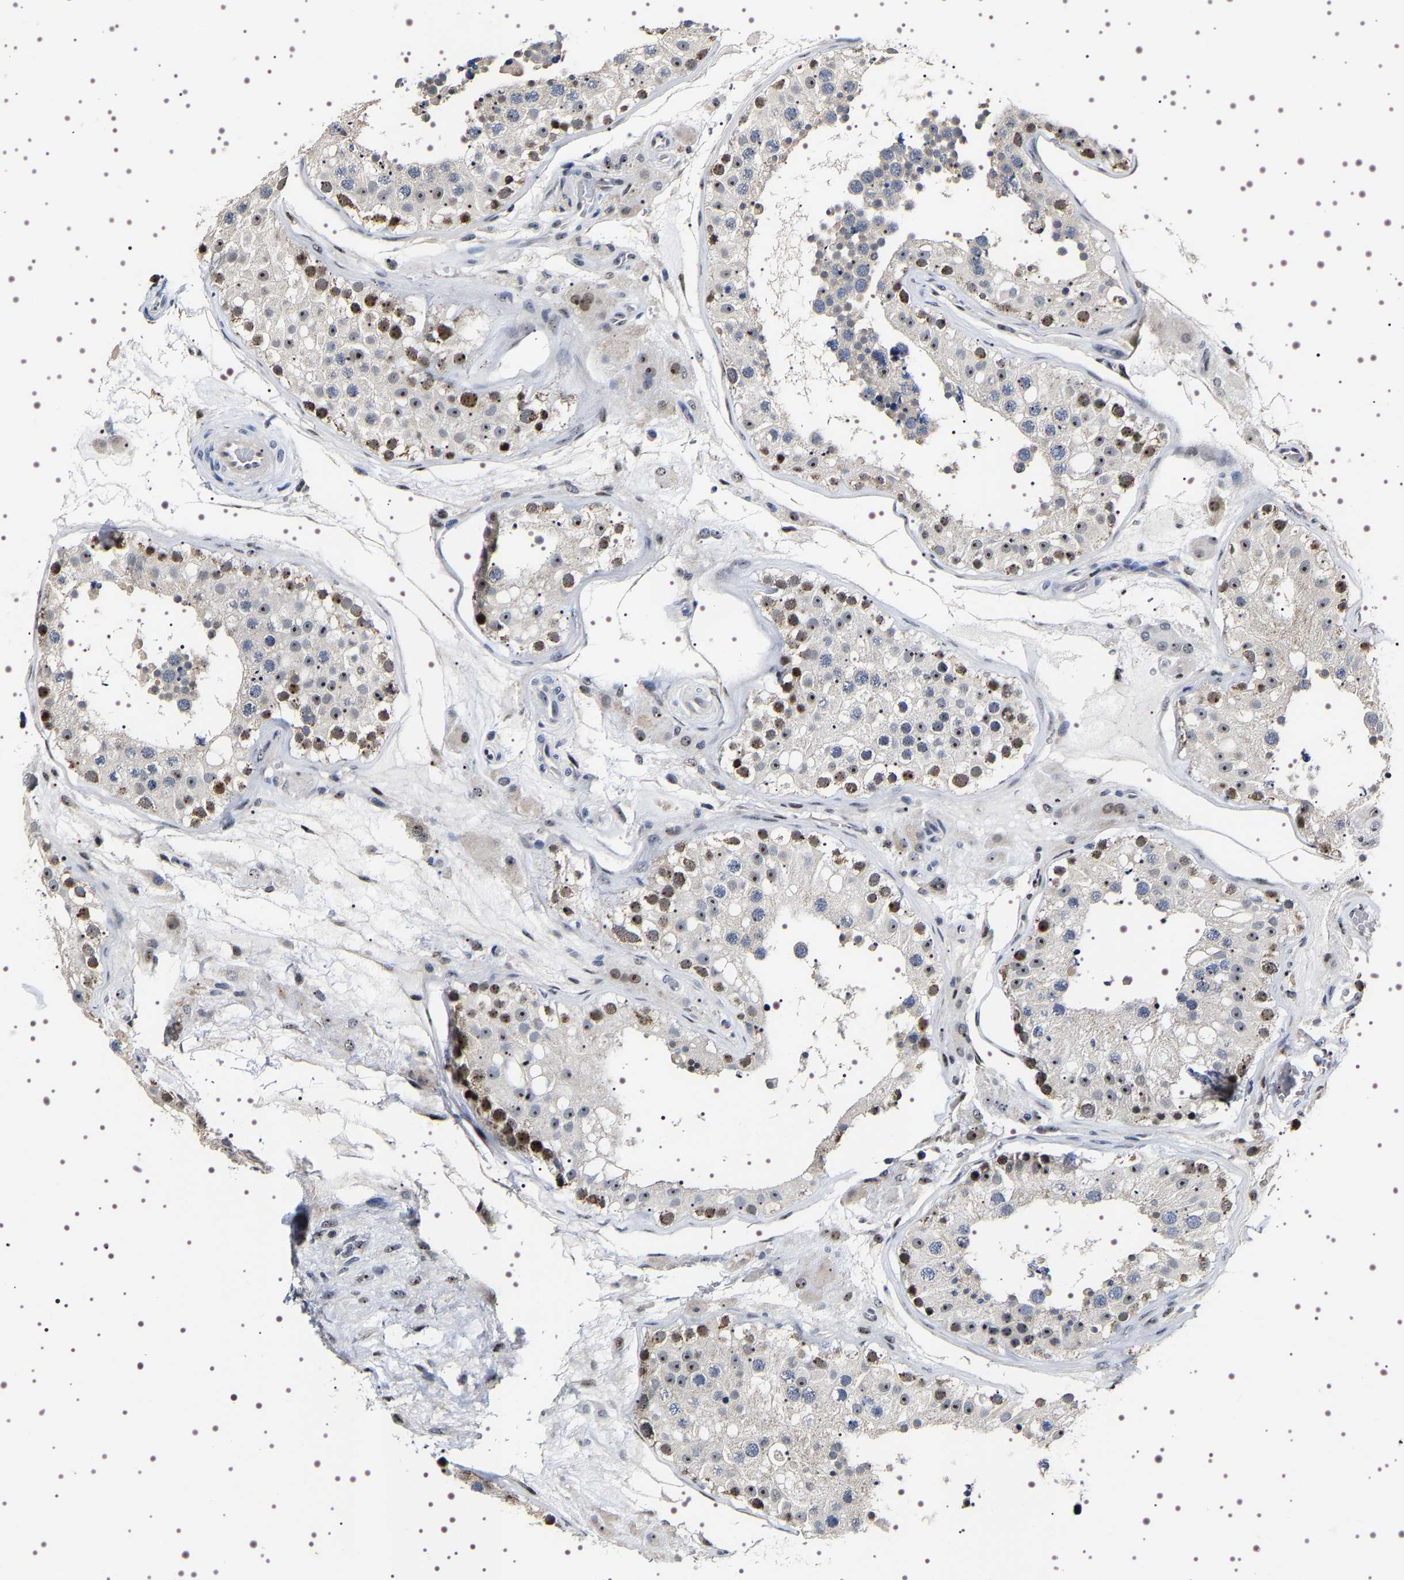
{"staining": {"intensity": "moderate", "quantity": "25%-75%", "location": "nuclear"}, "tissue": "testis", "cell_type": "Cells in seminiferous ducts", "image_type": "normal", "snomed": [{"axis": "morphology", "description": "Normal tissue, NOS"}, {"axis": "topography", "description": "Testis"}], "caption": "Testis stained for a protein (brown) demonstrates moderate nuclear positive expression in about 25%-75% of cells in seminiferous ducts.", "gene": "GNL3", "patient": {"sex": "male", "age": 26}}